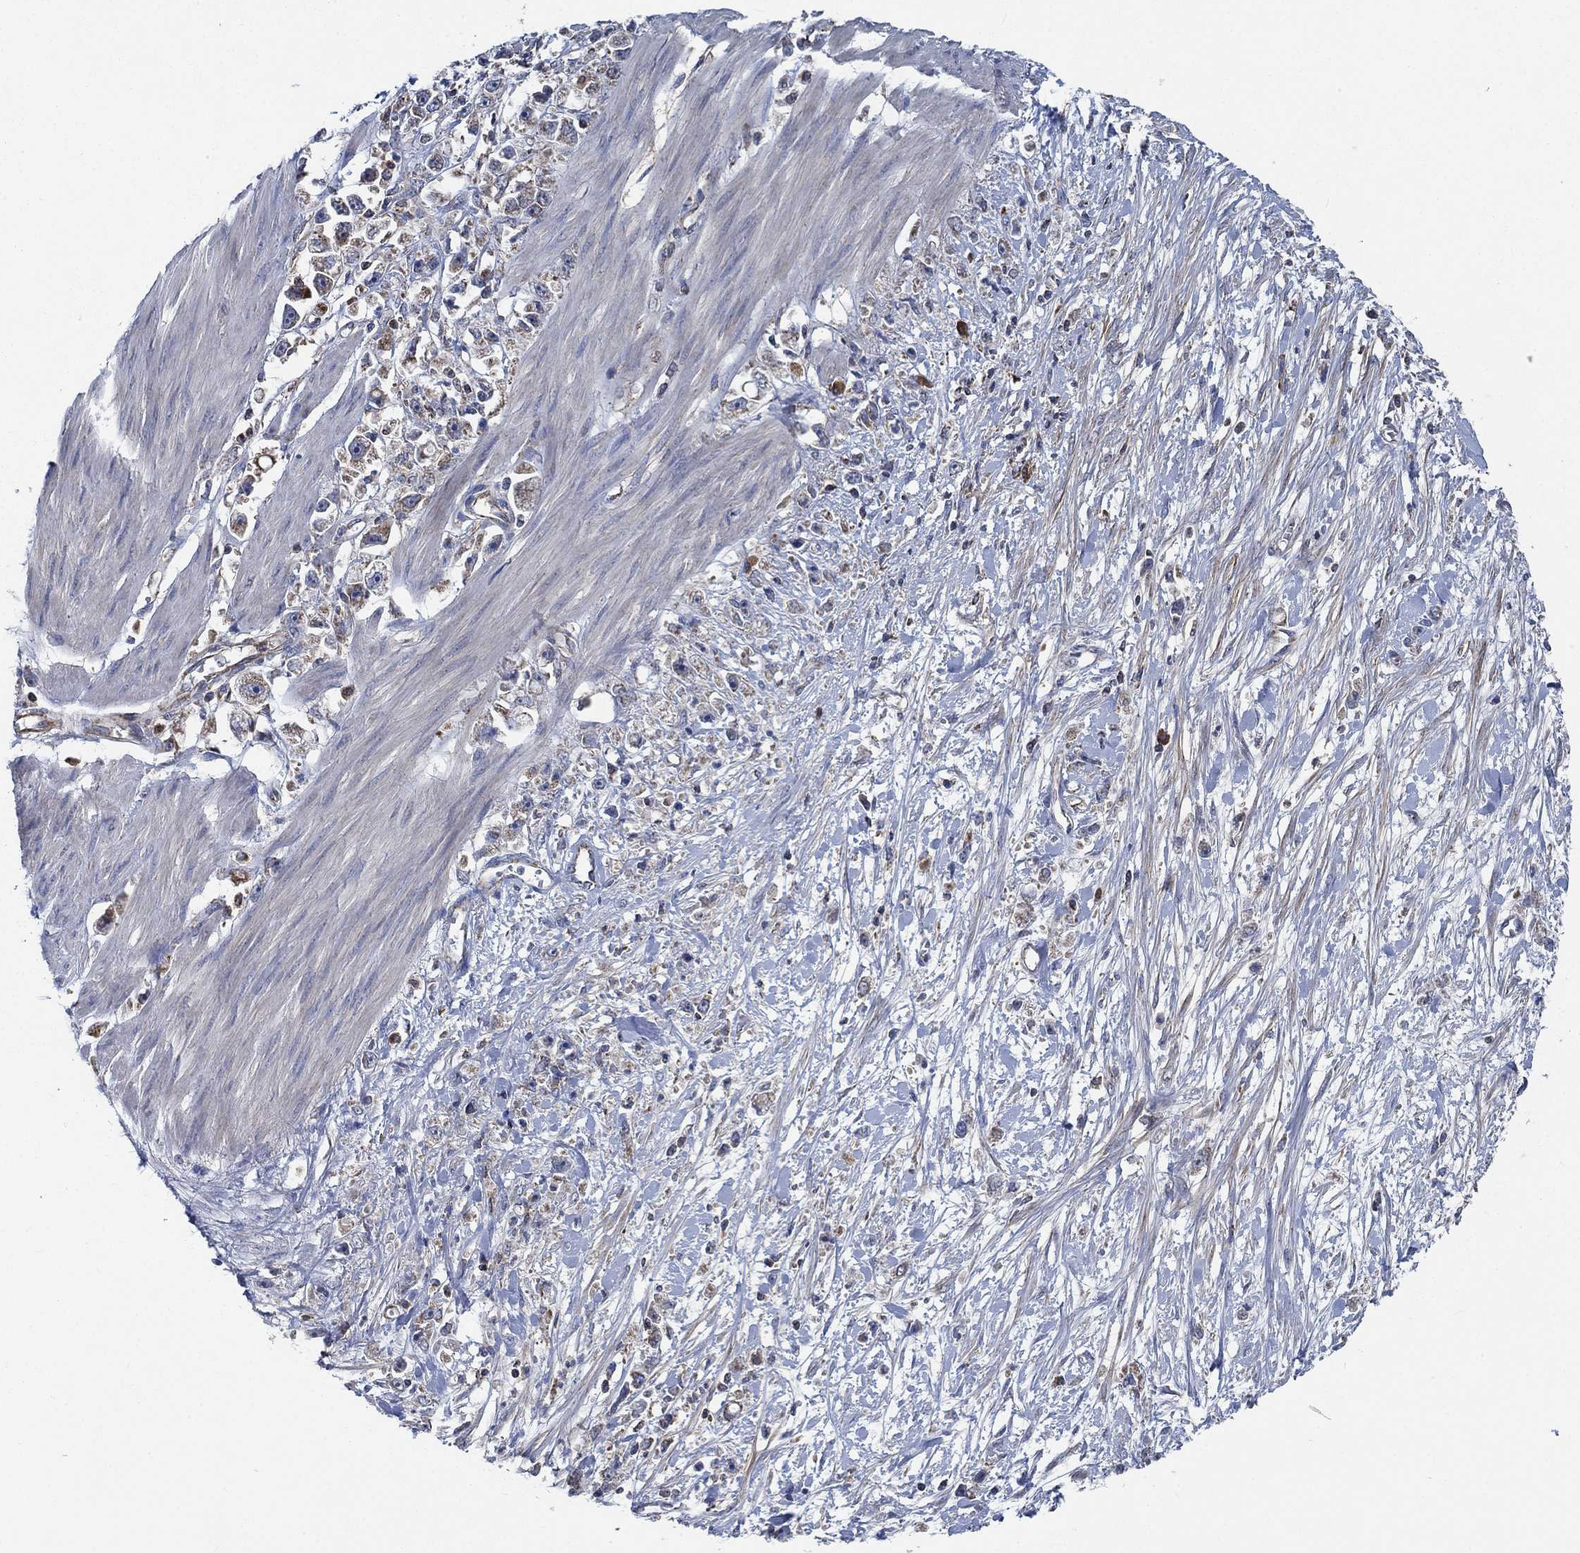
{"staining": {"intensity": "weak", "quantity": "25%-75%", "location": "cytoplasmic/membranous"}, "tissue": "stomach cancer", "cell_type": "Tumor cells", "image_type": "cancer", "snomed": [{"axis": "morphology", "description": "Adenocarcinoma, NOS"}, {"axis": "topography", "description": "Stomach"}], "caption": "This is an image of immunohistochemistry staining of adenocarcinoma (stomach), which shows weak positivity in the cytoplasmic/membranous of tumor cells.", "gene": "STXBP6", "patient": {"sex": "female", "age": 59}}